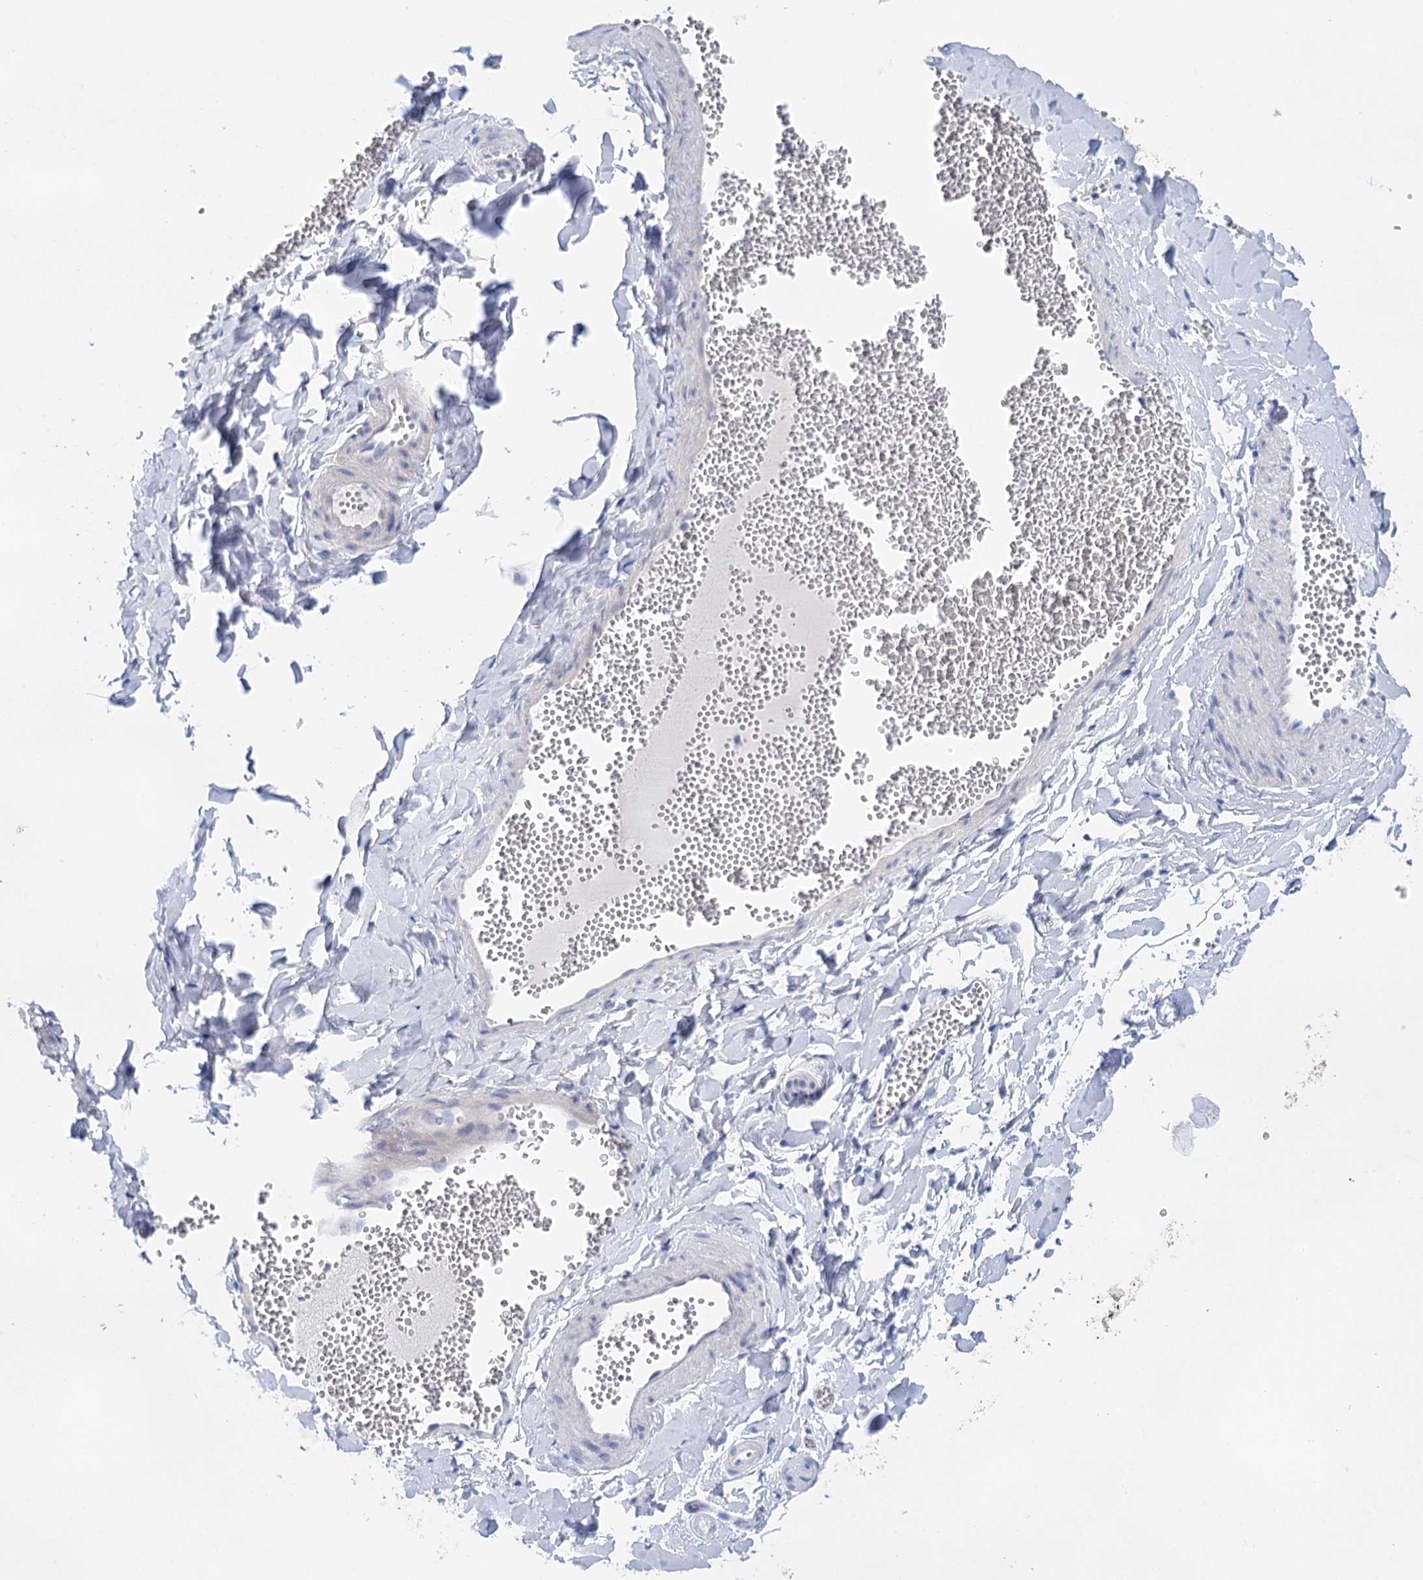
{"staining": {"intensity": "negative", "quantity": "none", "location": "none"}, "tissue": "adipose tissue", "cell_type": "Adipocytes", "image_type": "normal", "snomed": [{"axis": "morphology", "description": "Normal tissue, NOS"}, {"axis": "topography", "description": "Gallbladder"}, {"axis": "topography", "description": "Peripheral nerve tissue"}], "caption": "Immunohistochemistry of benign human adipose tissue shows no staining in adipocytes.", "gene": "LALBA", "patient": {"sex": "male", "age": 38}}